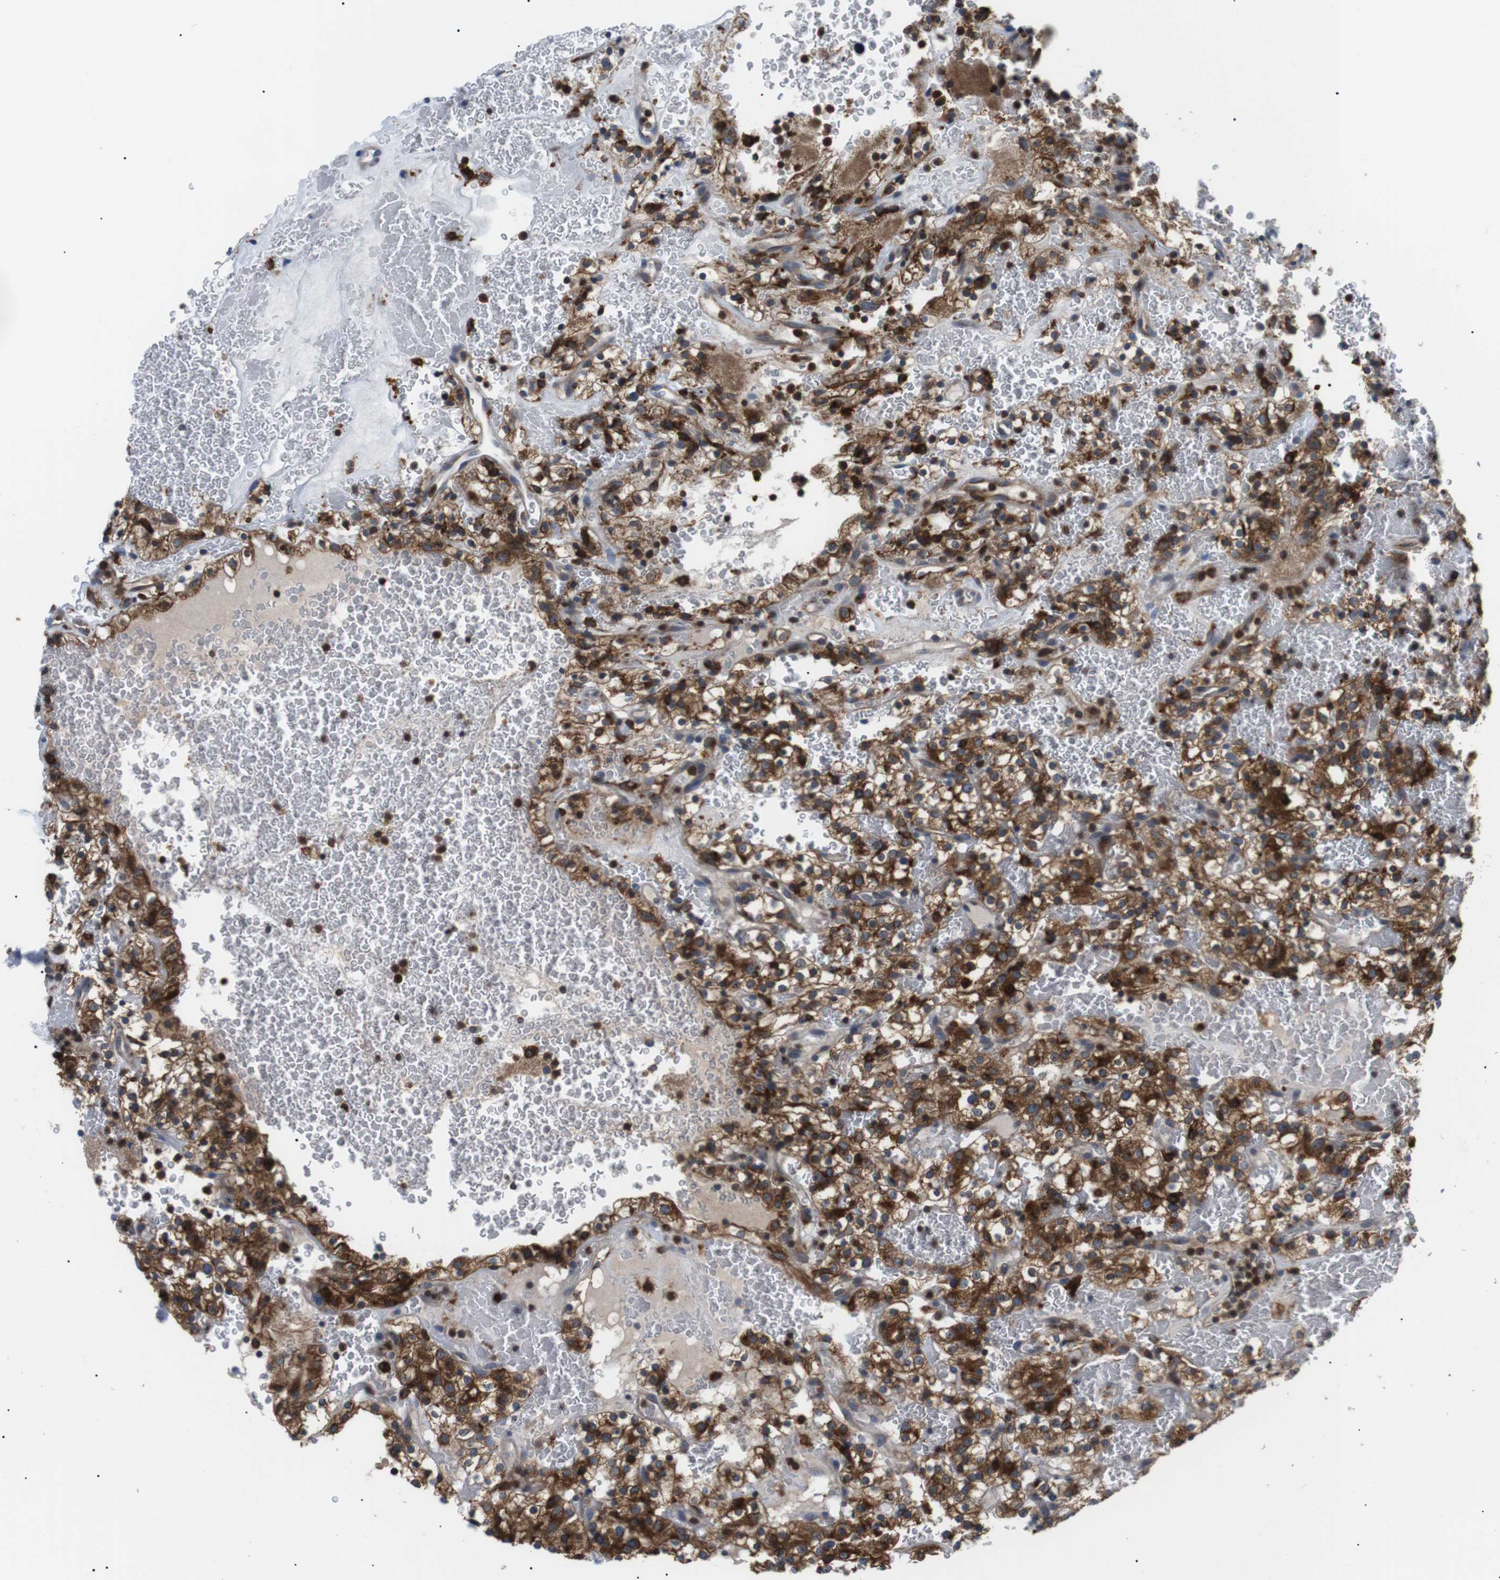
{"staining": {"intensity": "strong", "quantity": ">75%", "location": "cytoplasmic/membranous"}, "tissue": "renal cancer", "cell_type": "Tumor cells", "image_type": "cancer", "snomed": [{"axis": "morphology", "description": "Normal tissue, NOS"}, {"axis": "morphology", "description": "Adenocarcinoma, NOS"}, {"axis": "topography", "description": "Kidney"}], "caption": "This photomicrograph reveals IHC staining of human renal cancer, with high strong cytoplasmic/membranous positivity in about >75% of tumor cells.", "gene": "RAB9A", "patient": {"sex": "female", "age": 72}}